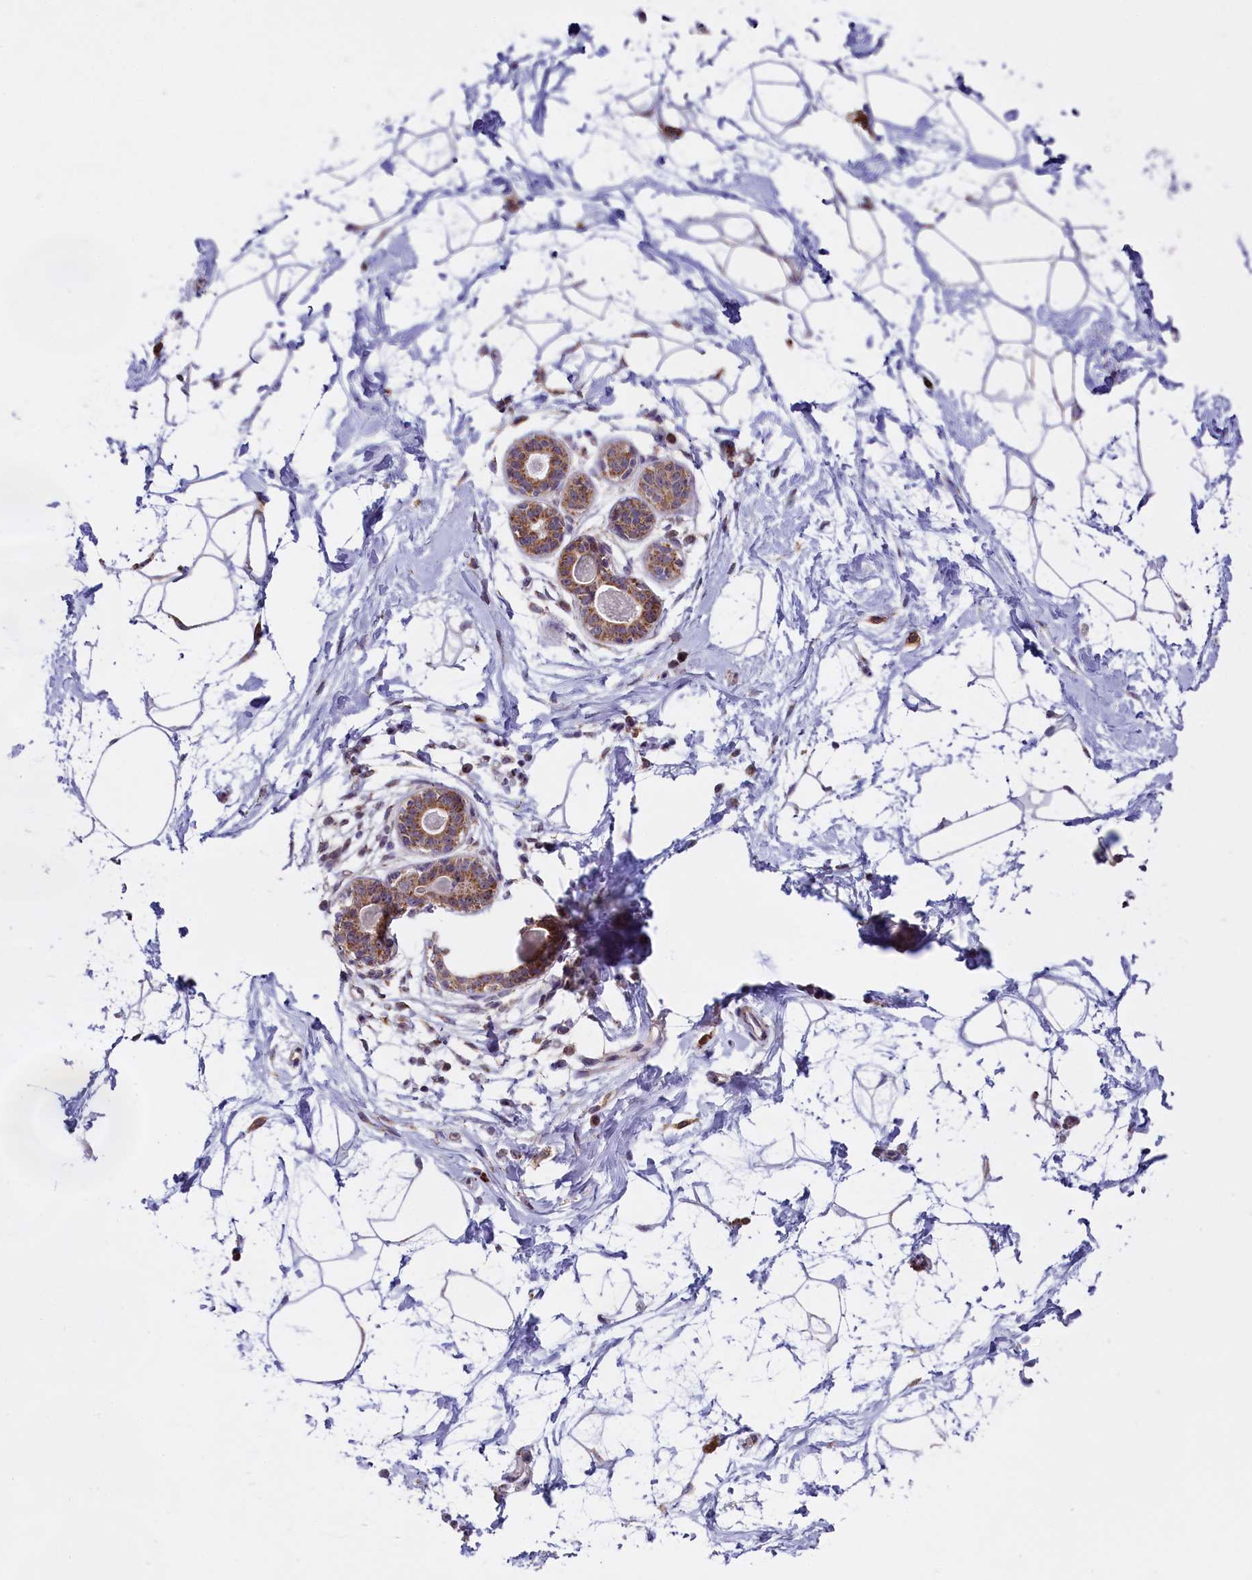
{"staining": {"intensity": "negative", "quantity": "none", "location": "none"}, "tissue": "breast", "cell_type": "Adipocytes", "image_type": "normal", "snomed": [{"axis": "morphology", "description": "Normal tissue, NOS"}, {"axis": "topography", "description": "Breast"}], "caption": "Micrograph shows no protein positivity in adipocytes of unremarkable breast.", "gene": "GLRX5", "patient": {"sex": "female", "age": 45}}